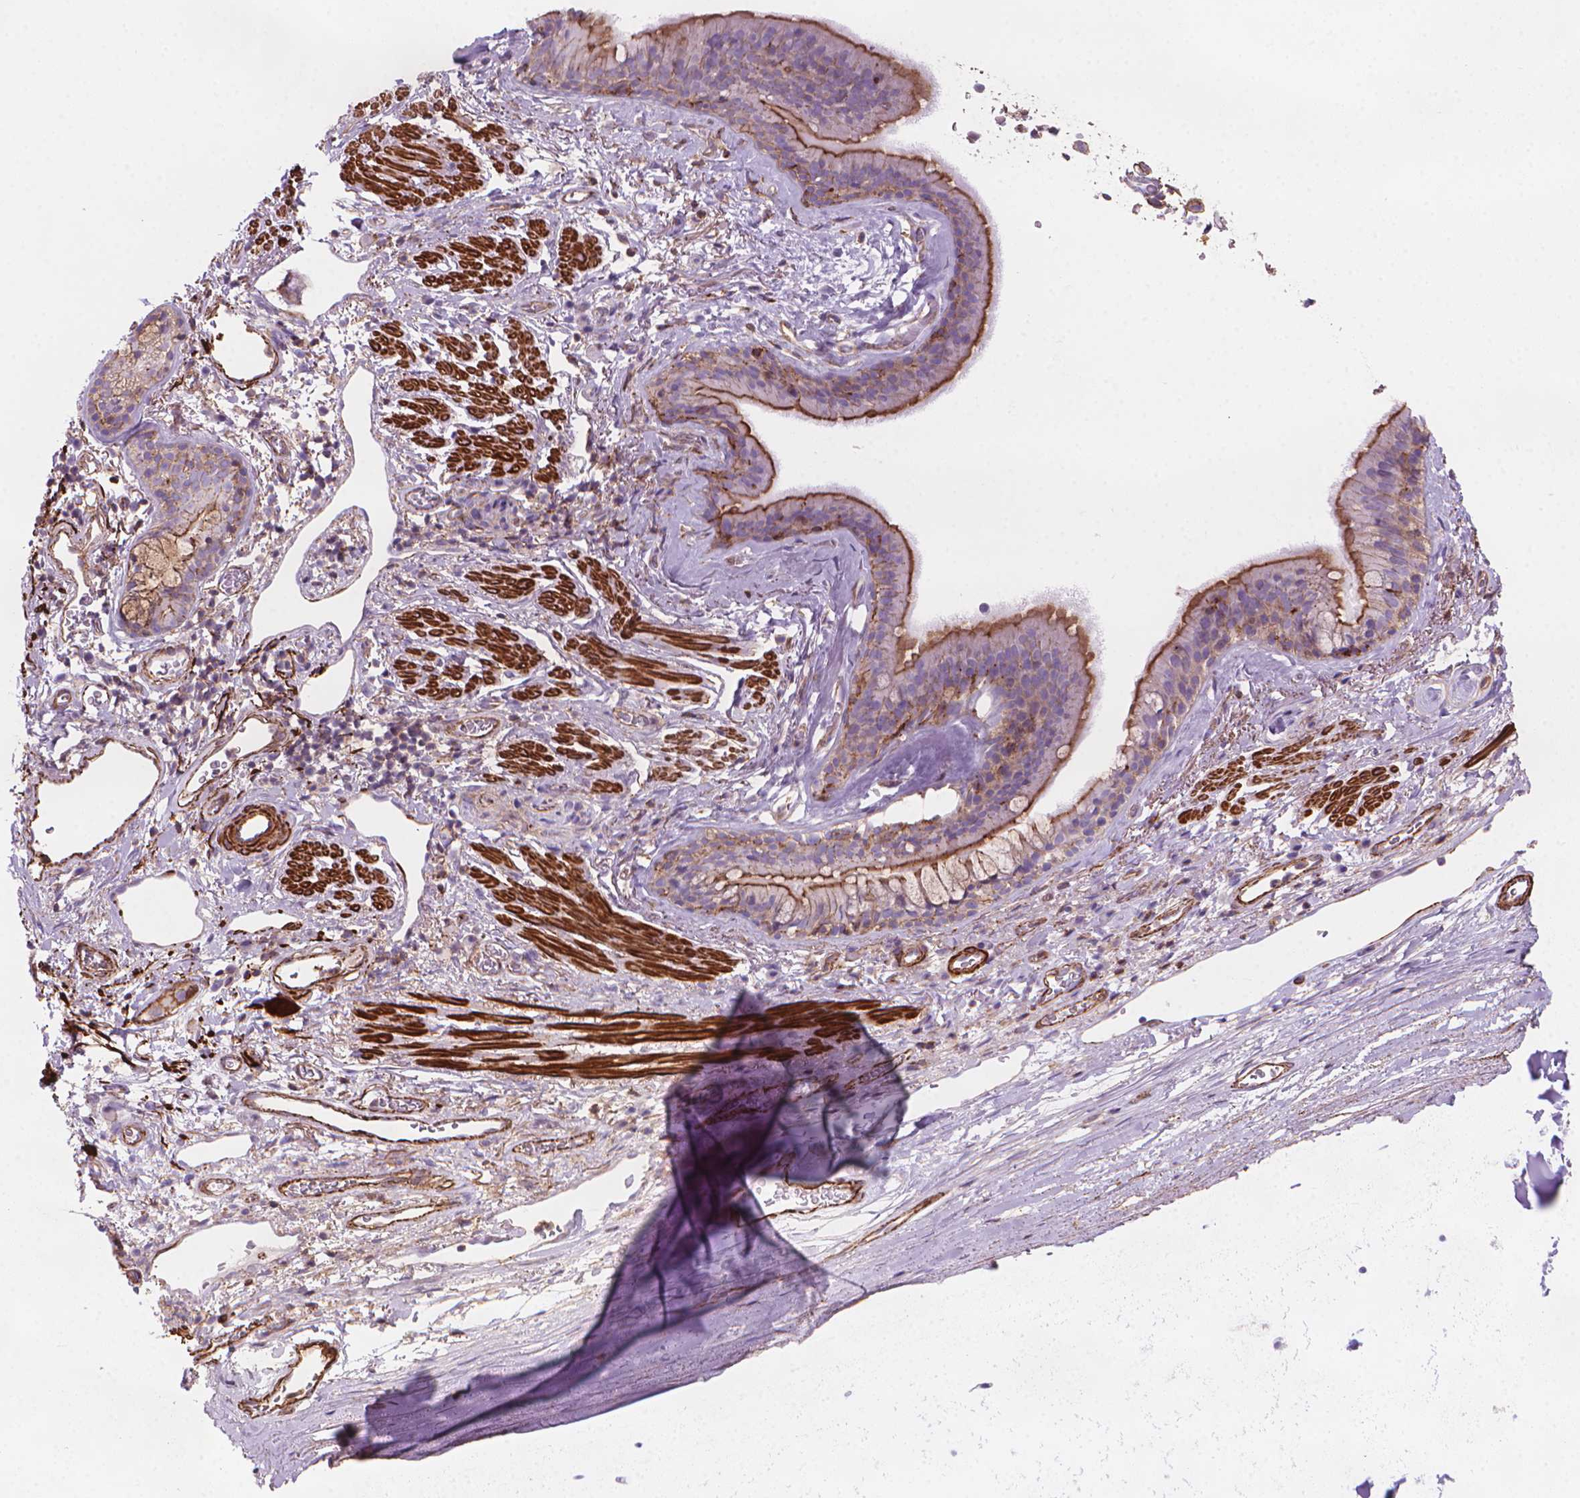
{"staining": {"intensity": "moderate", "quantity": "25%-75%", "location": "cytoplasmic/membranous"}, "tissue": "bronchus", "cell_type": "Respiratory epithelial cells", "image_type": "normal", "snomed": [{"axis": "morphology", "description": "Normal tissue, NOS"}, {"axis": "topography", "description": "Cartilage tissue"}, {"axis": "topography", "description": "Bronchus"}], "caption": "An immunohistochemistry (IHC) photomicrograph of benign tissue is shown. Protein staining in brown highlights moderate cytoplasmic/membranous positivity in bronchus within respiratory epithelial cells. (DAB (3,3'-diaminobenzidine) IHC, brown staining for protein, blue staining for nuclei).", "gene": "PATJ", "patient": {"sex": "male", "age": 58}}